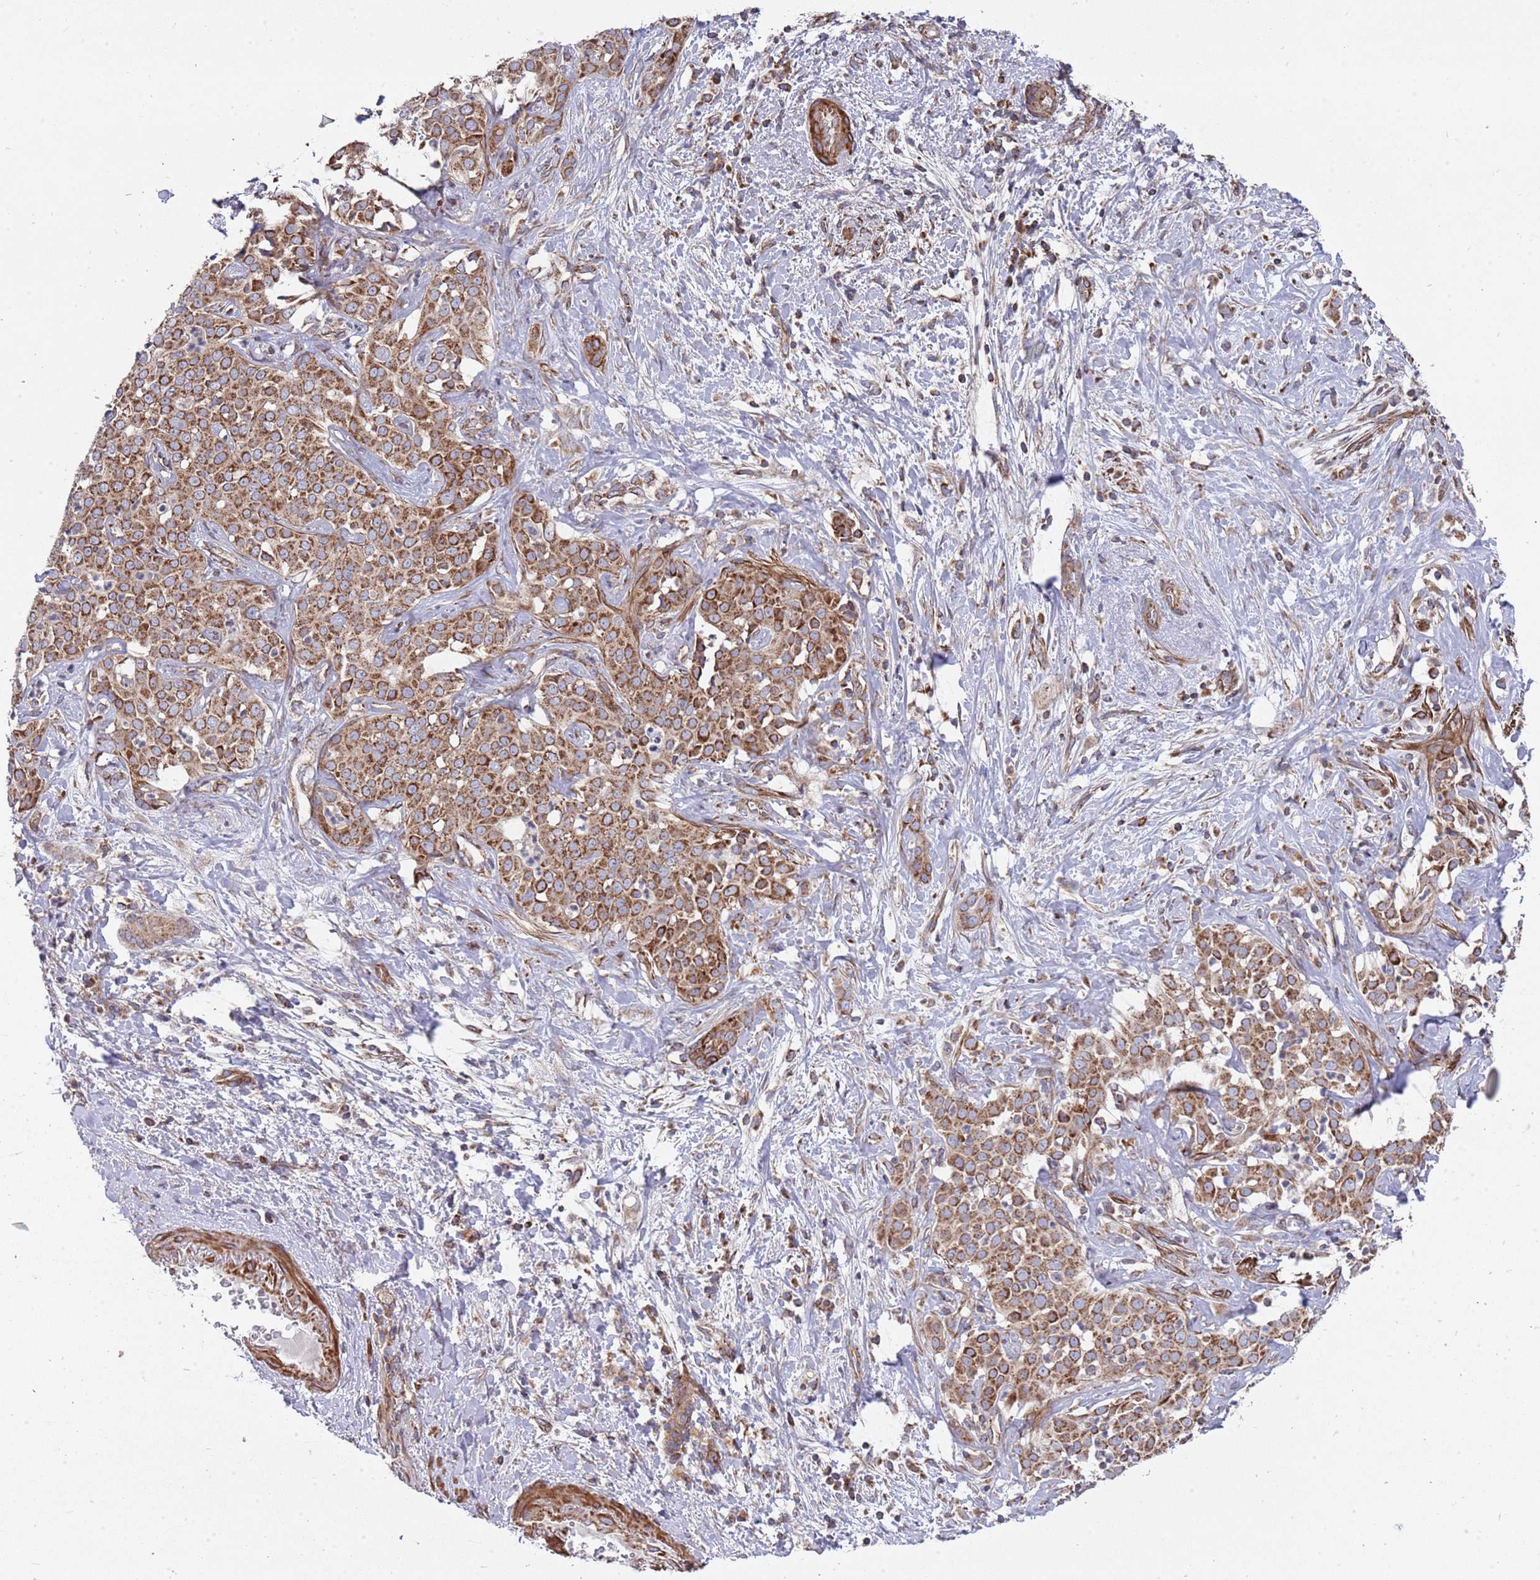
{"staining": {"intensity": "moderate", "quantity": ">75%", "location": "cytoplasmic/membranous"}, "tissue": "liver cancer", "cell_type": "Tumor cells", "image_type": "cancer", "snomed": [{"axis": "morphology", "description": "Cholangiocarcinoma"}, {"axis": "topography", "description": "Liver"}], "caption": "Liver cancer (cholangiocarcinoma) stained for a protein (brown) exhibits moderate cytoplasmic/membranous positive staining in approximately >75% of tumor cells.", "gene": "WDFY3", "patient": {"sex": "male", "age": 67}}